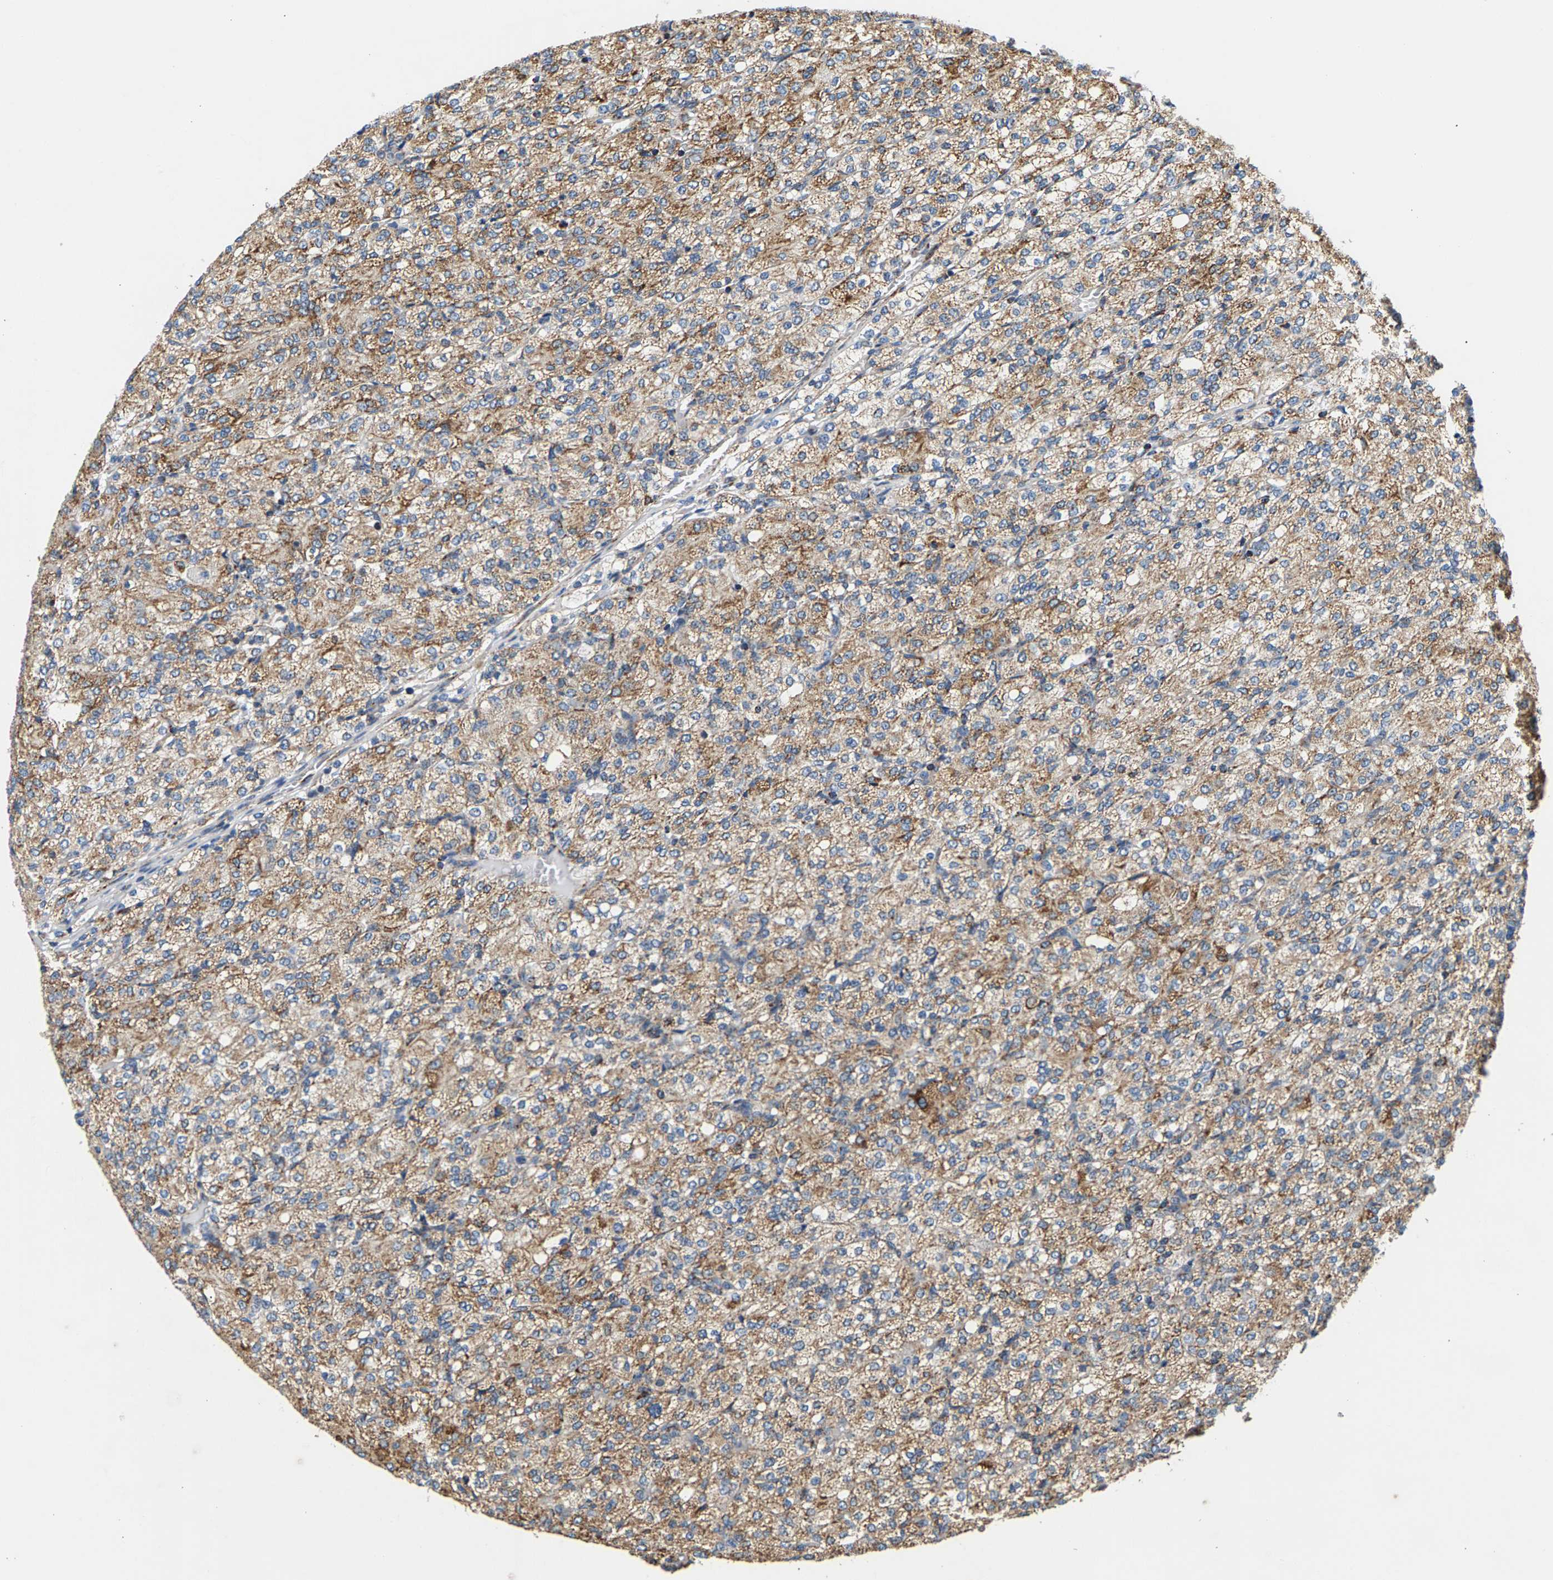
{"staining": {"intensity": "moderate", "quantity": ">75%", "location": "cytoplasmic/membranous"}, "tissue": "renal cancer", "cell_type": "Tumor cells", "image_type": "cancer", "snomed": [{"axis": "morphology", "description": "Adenocarcinoma, NOS"}, {"axis": "topography", "description": "Kidney"}], "caption": "The immunohistochemical stain highlights moderate cytoplasmic/membranous positivity in tumor cells of renal cancer tissue. (IHC, brightfield microscopy, high magnification).", "gene": "PDE1A", "patient": {"sex": "male", "age": 77}}